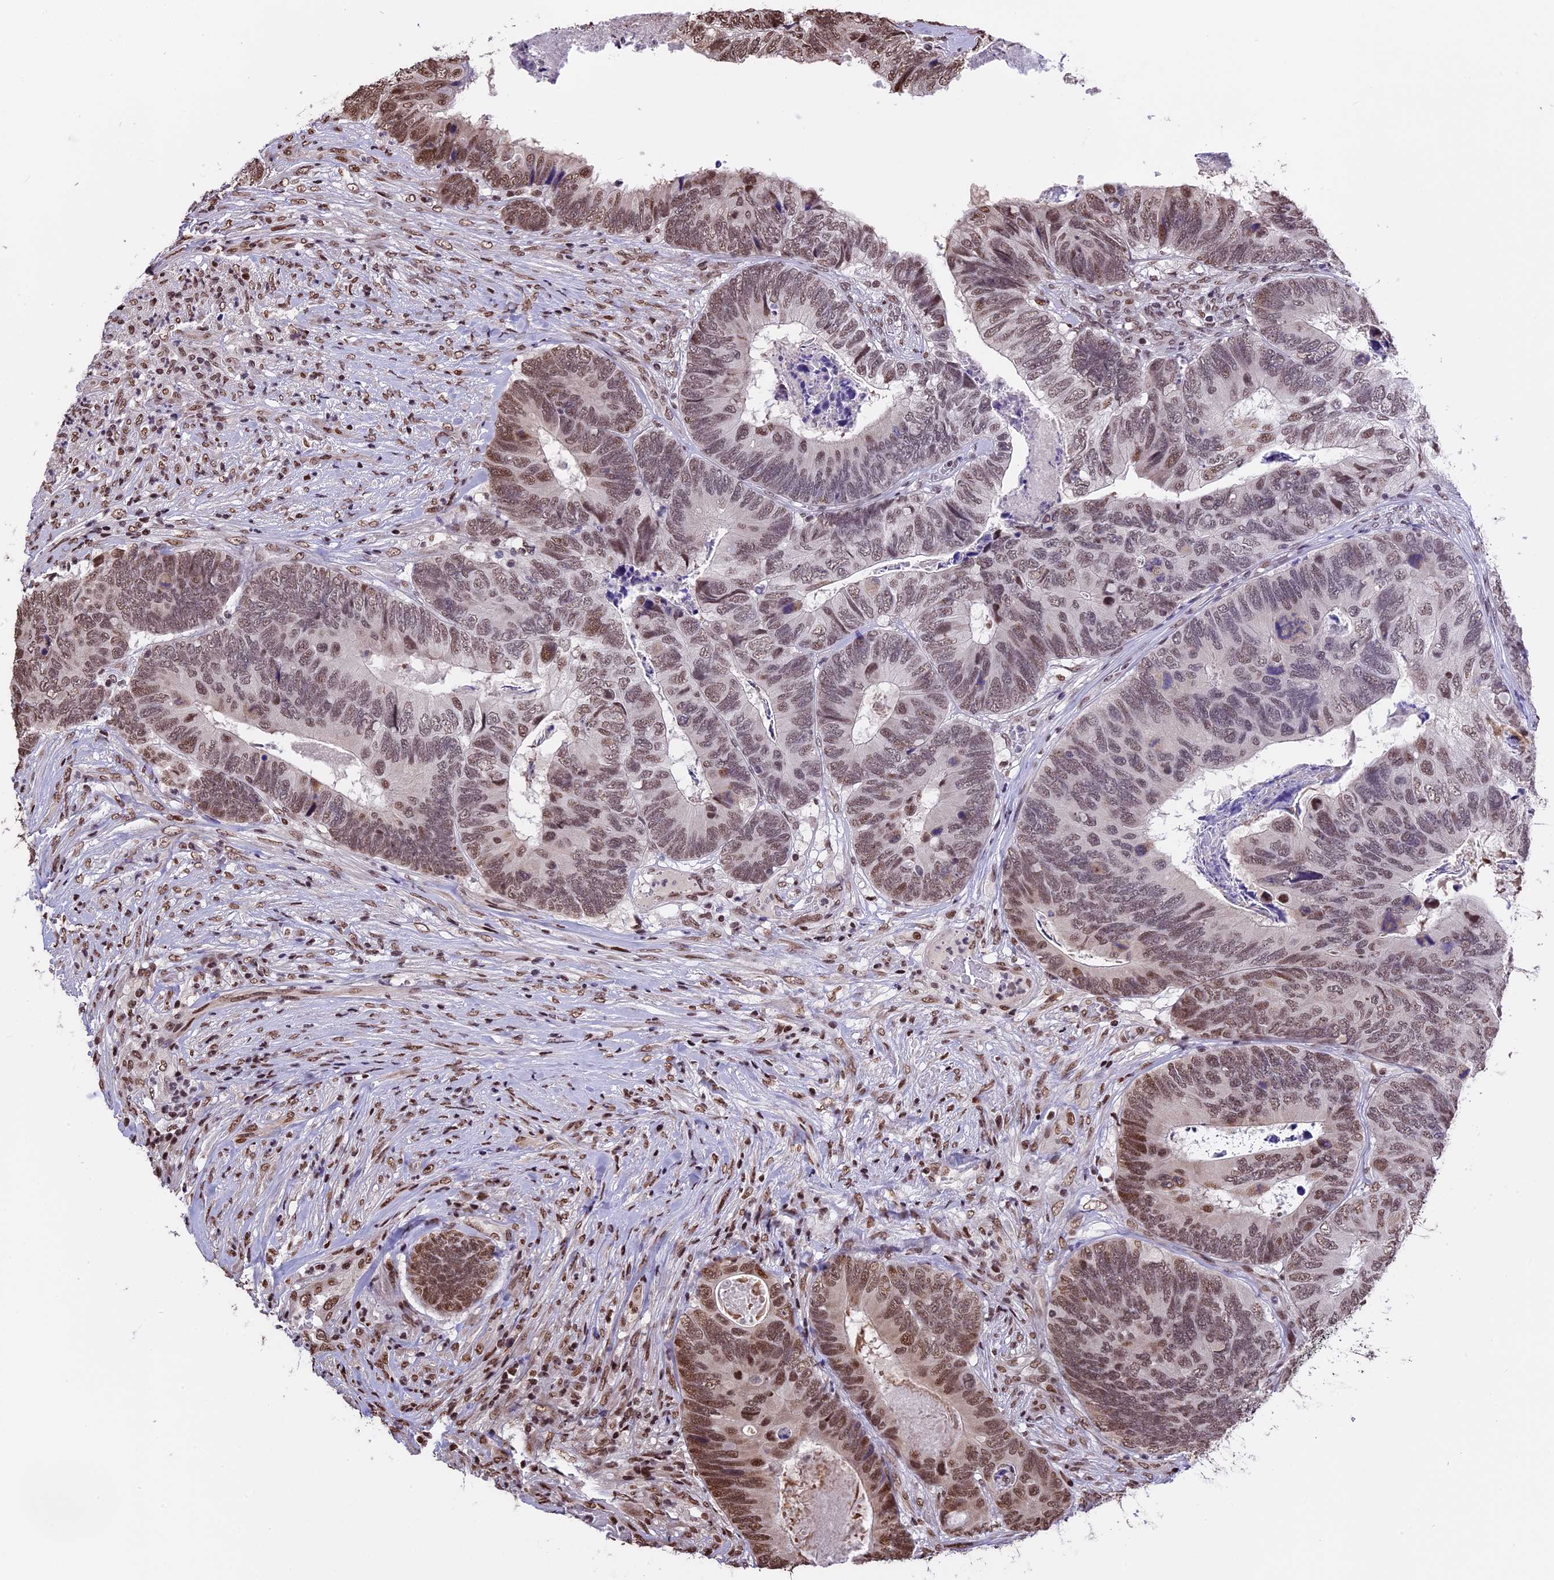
{"staining": {"intensity": "moderate", "quantity": ">75%", "location": "nuclear"}, "tissue": "colorectal cancer", "cell_type": "Tumor cells", "image_type": "cancer", "snomed": [{"axis": "morphology", "description": "Adenocarcinoma, NOS"}, {"axis": "topography", "description": "Colon"}], "caption": "High-power microscopy captured an immunohistochemistry (IHC) photomicrograph of colorectal cancer (adenocarcinoma), revealing moderate nuclear expression in approximately >75% of tumor cells. (DAB (3,3'-diaminobenzidine) IHC, brown staining for protein, blue staining for nuclei).", "gene": "POLR3E", "patient": {"sex": "female", "age": 67}}